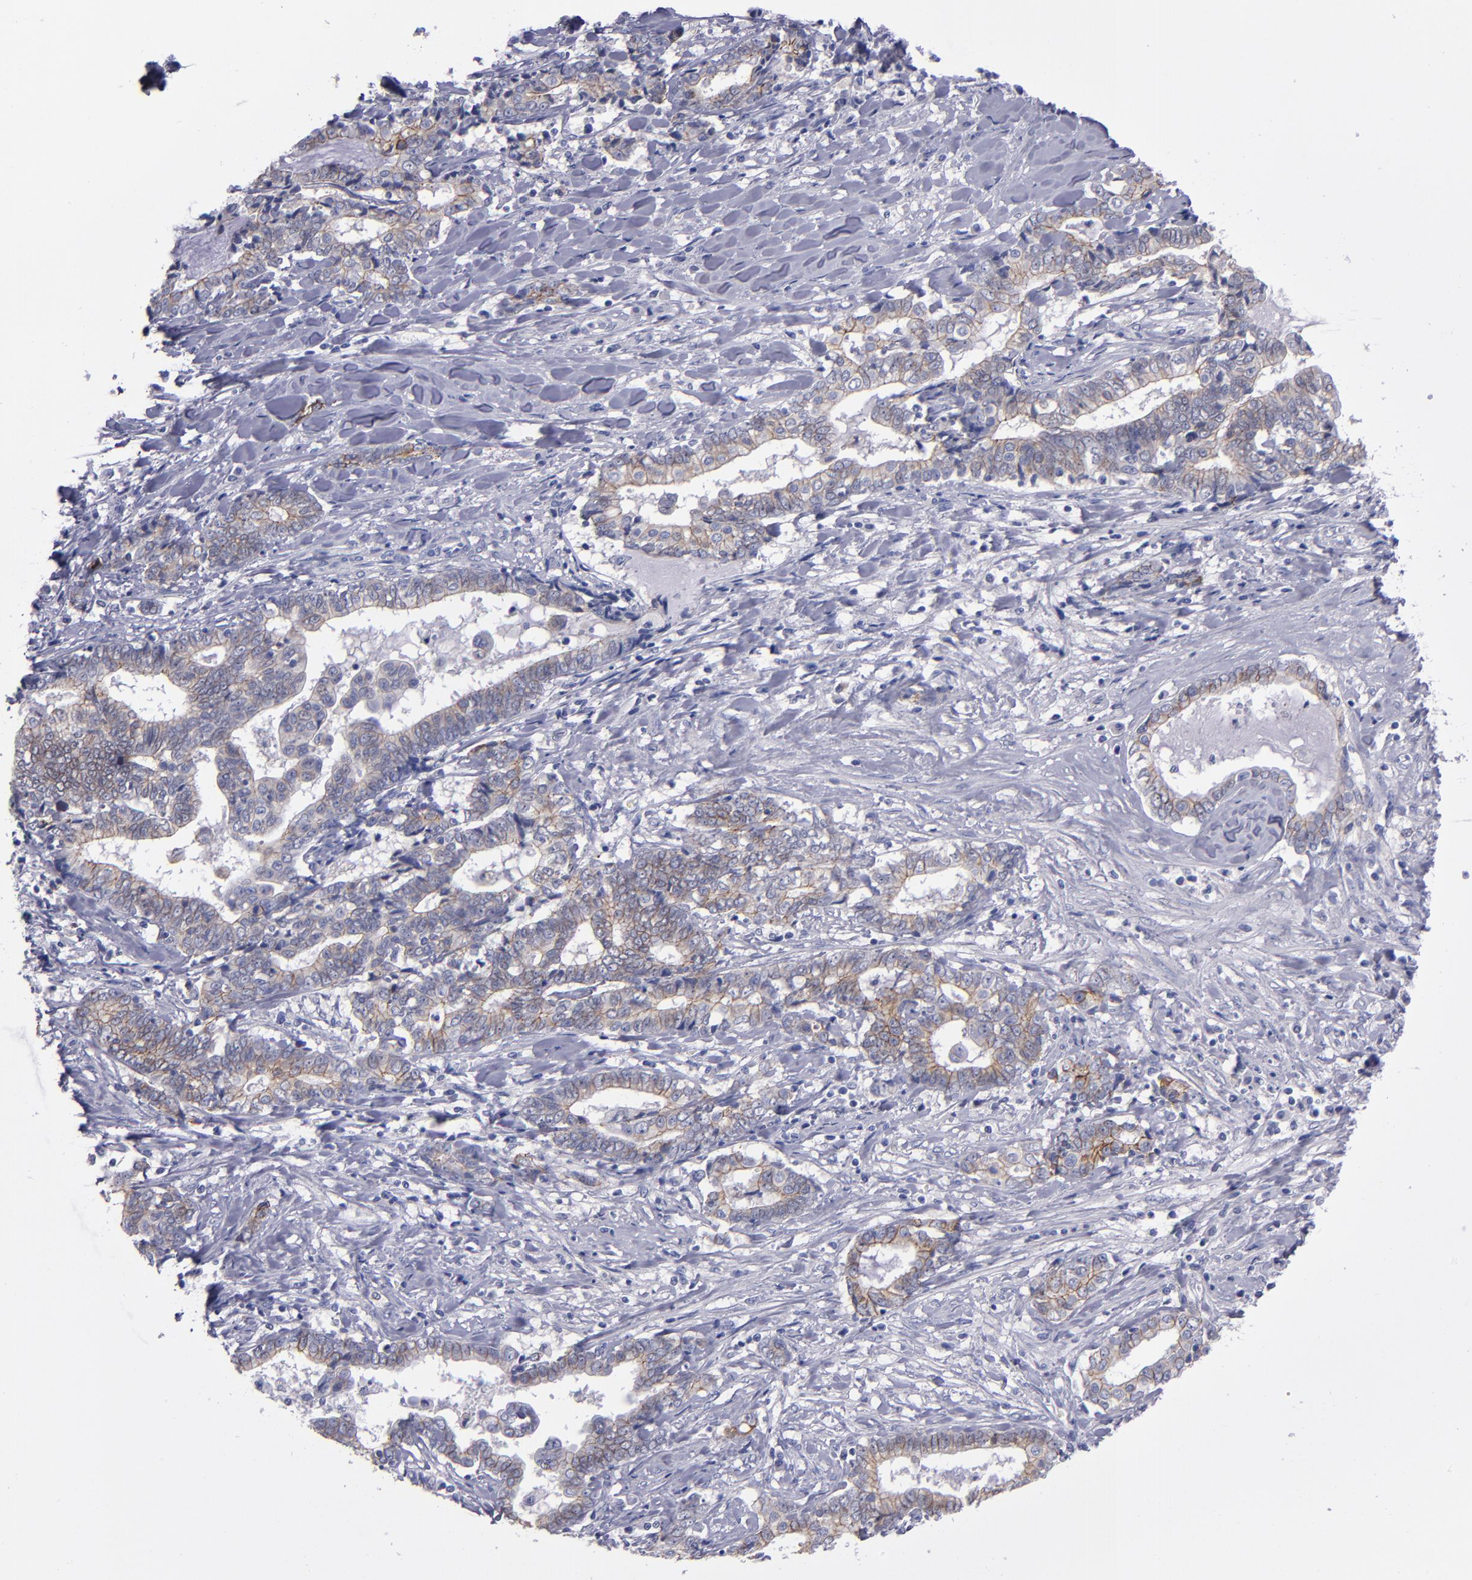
{"staining": {"intensity": "weak", "quantity": ">75%", "location": "cytoplasmic/membranous"}, "tissue": "liver cancer", "cell_type": "Tumor cells", "image_type": "cancer", "snomed": [{"axis": "morphology", "description": "Cholangiocarcinoma"}, {"axis": "topography", "description": "Liver"}], "caption": "Immunohistochemical staining of liver cholangiocarcinoma reveals low levels of weak cytoplasmic/membranous protein expression in about >75% of tumor cells. The staining was performed using DAB (3,3'-diaminobenzidine) to visualize the protein expression in brown, while the nuclei were stained in blue with hematoxylin (Magnification: 20x).", "gene": "CDH3", "patient": {"sex": "male", "age": 57}}